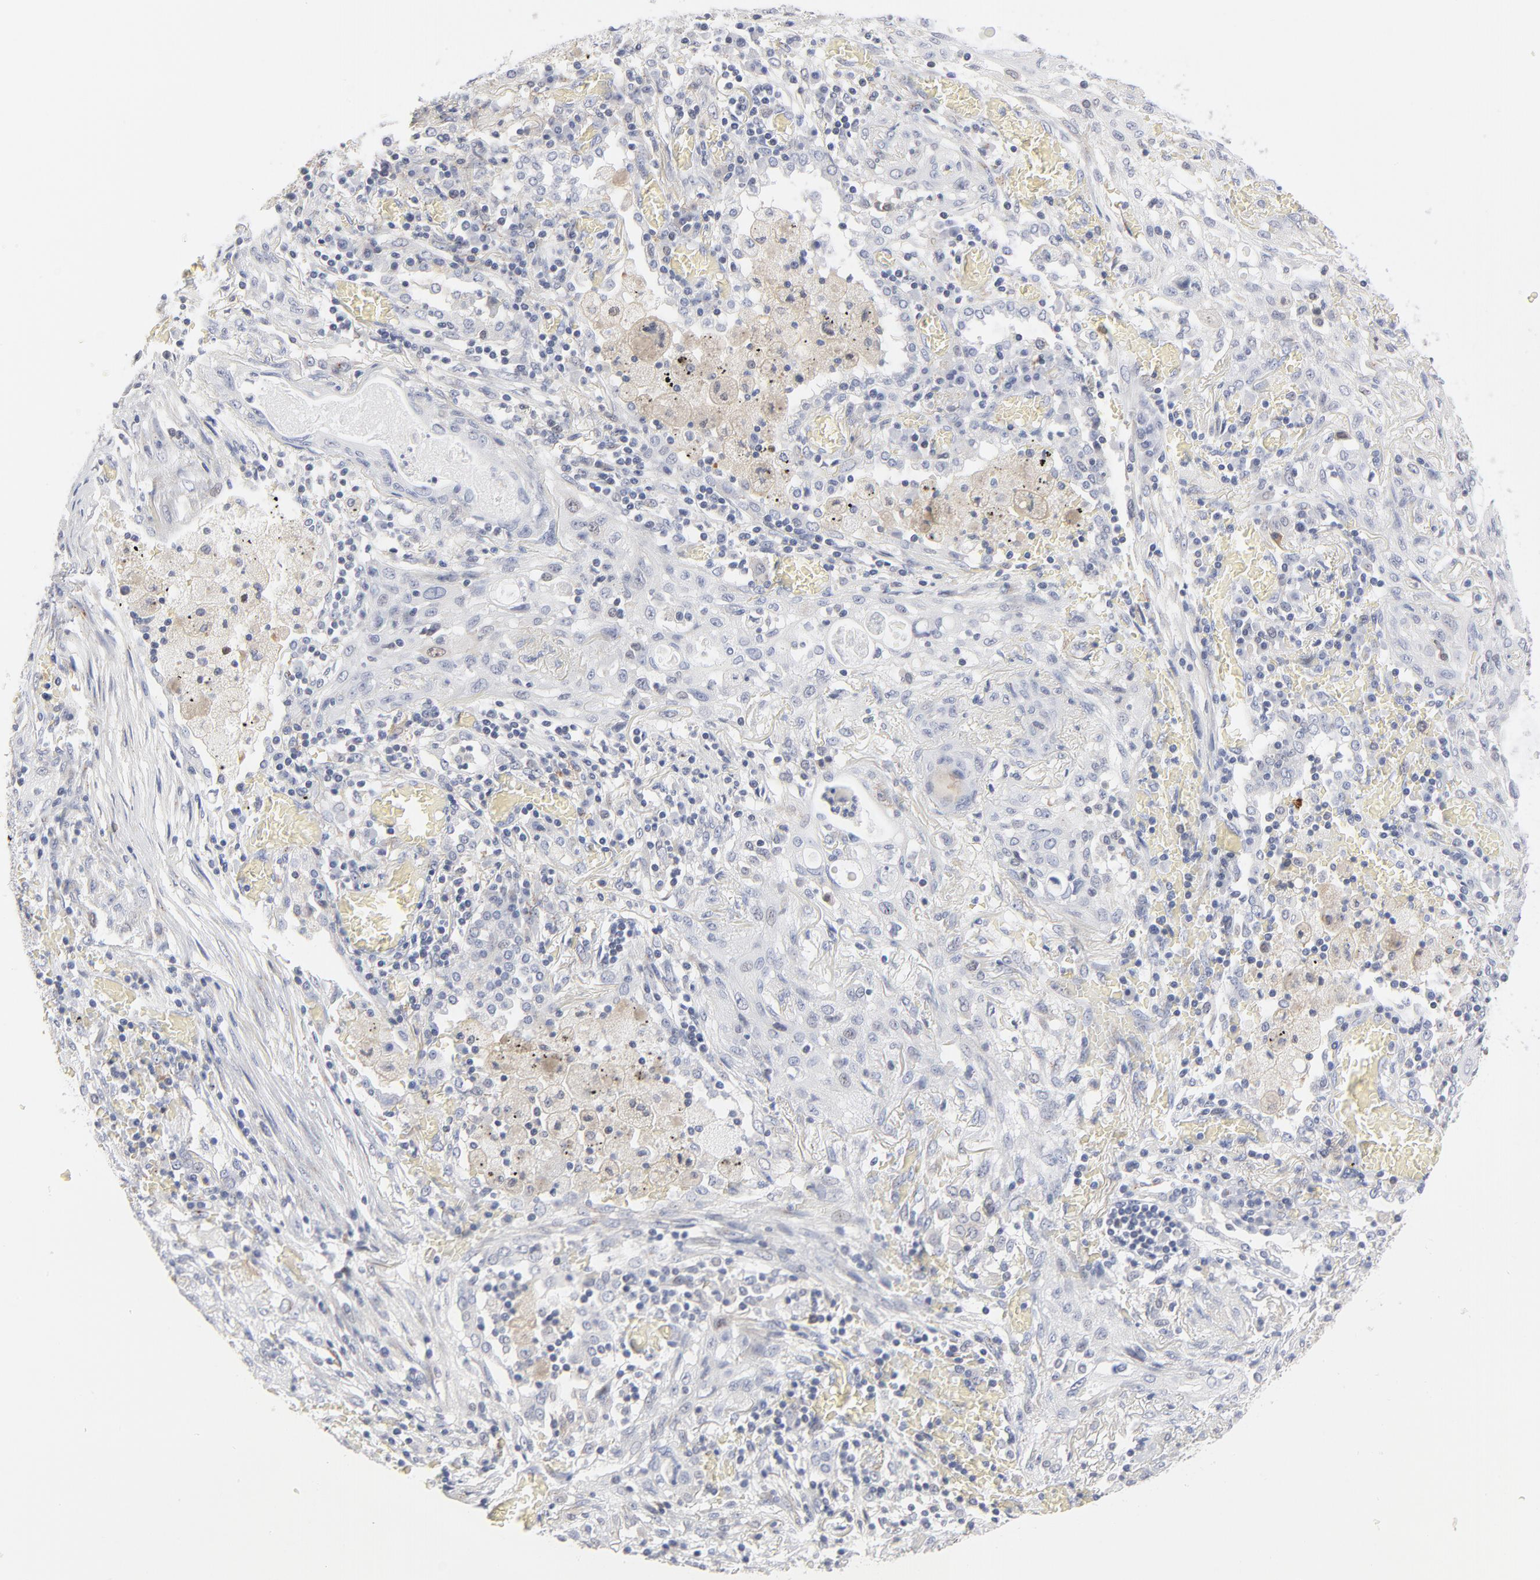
{"staining": {"intensity": "negative", "quantity": "none", "location": "none"}, "tissue": "lung cancer", "cell_type": "Tumor cells", "image_type": "cancer", "snomed": [{"axis": "morphology", "description": "Squamous cell carcinoma, NOS"}, {"axis": "topography", "description": "Lung"}], "caption": "This is an immunohistochemistry (IHC) photomicrograph of lung cancer. There is no staining in tumor cells.", "gene": "AURKA", "patient": {"sex": "female", "age": 47}}